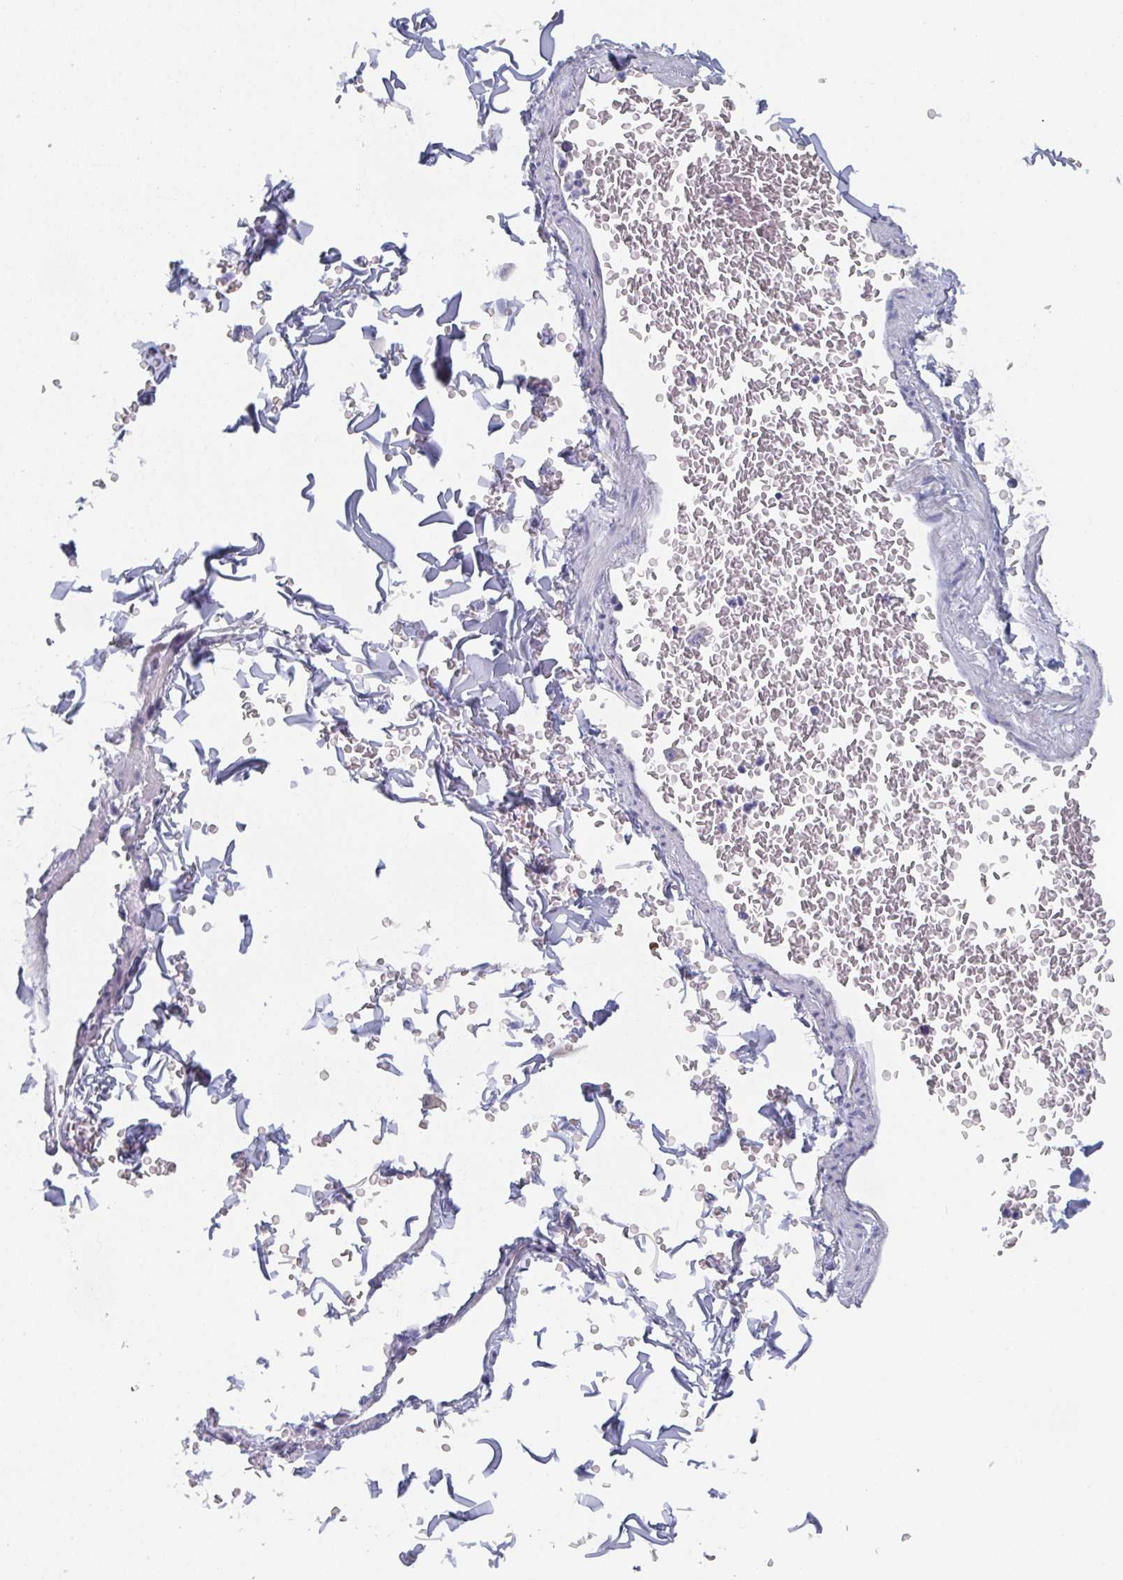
{"staining": {"intensity": "negative", "quantity": "none", "location": "none"}, "tissue": "adipose tissue", "cell_type": "Adipocytes", "image_type": "normal", "snomed": [{"axis": "morphology", "description": "Normal tissue, NOS"}, {"axis": "topography", "description": "Cartilage tissue"}, {"axis": "topography", "description": "Bronchus"}, {"axis": "topography", "description": "Peripheral nerve tissue"}], "caption": "This image is of unremarkable adipose tissue stained with immunohistochemistry (IHC) to label a protein in brown with the nuclei are counter-stained blue. There is no staining in adipocytes. The staining was performed using DAB (3,3'-diaminobenzidine) to visualize the protein expression in brown, while the nuclei were stained in blue with hematoxylin (Magnification: 20x).", "gene": "DYDC2", "patient": {"sex": "male", "age": 67}}